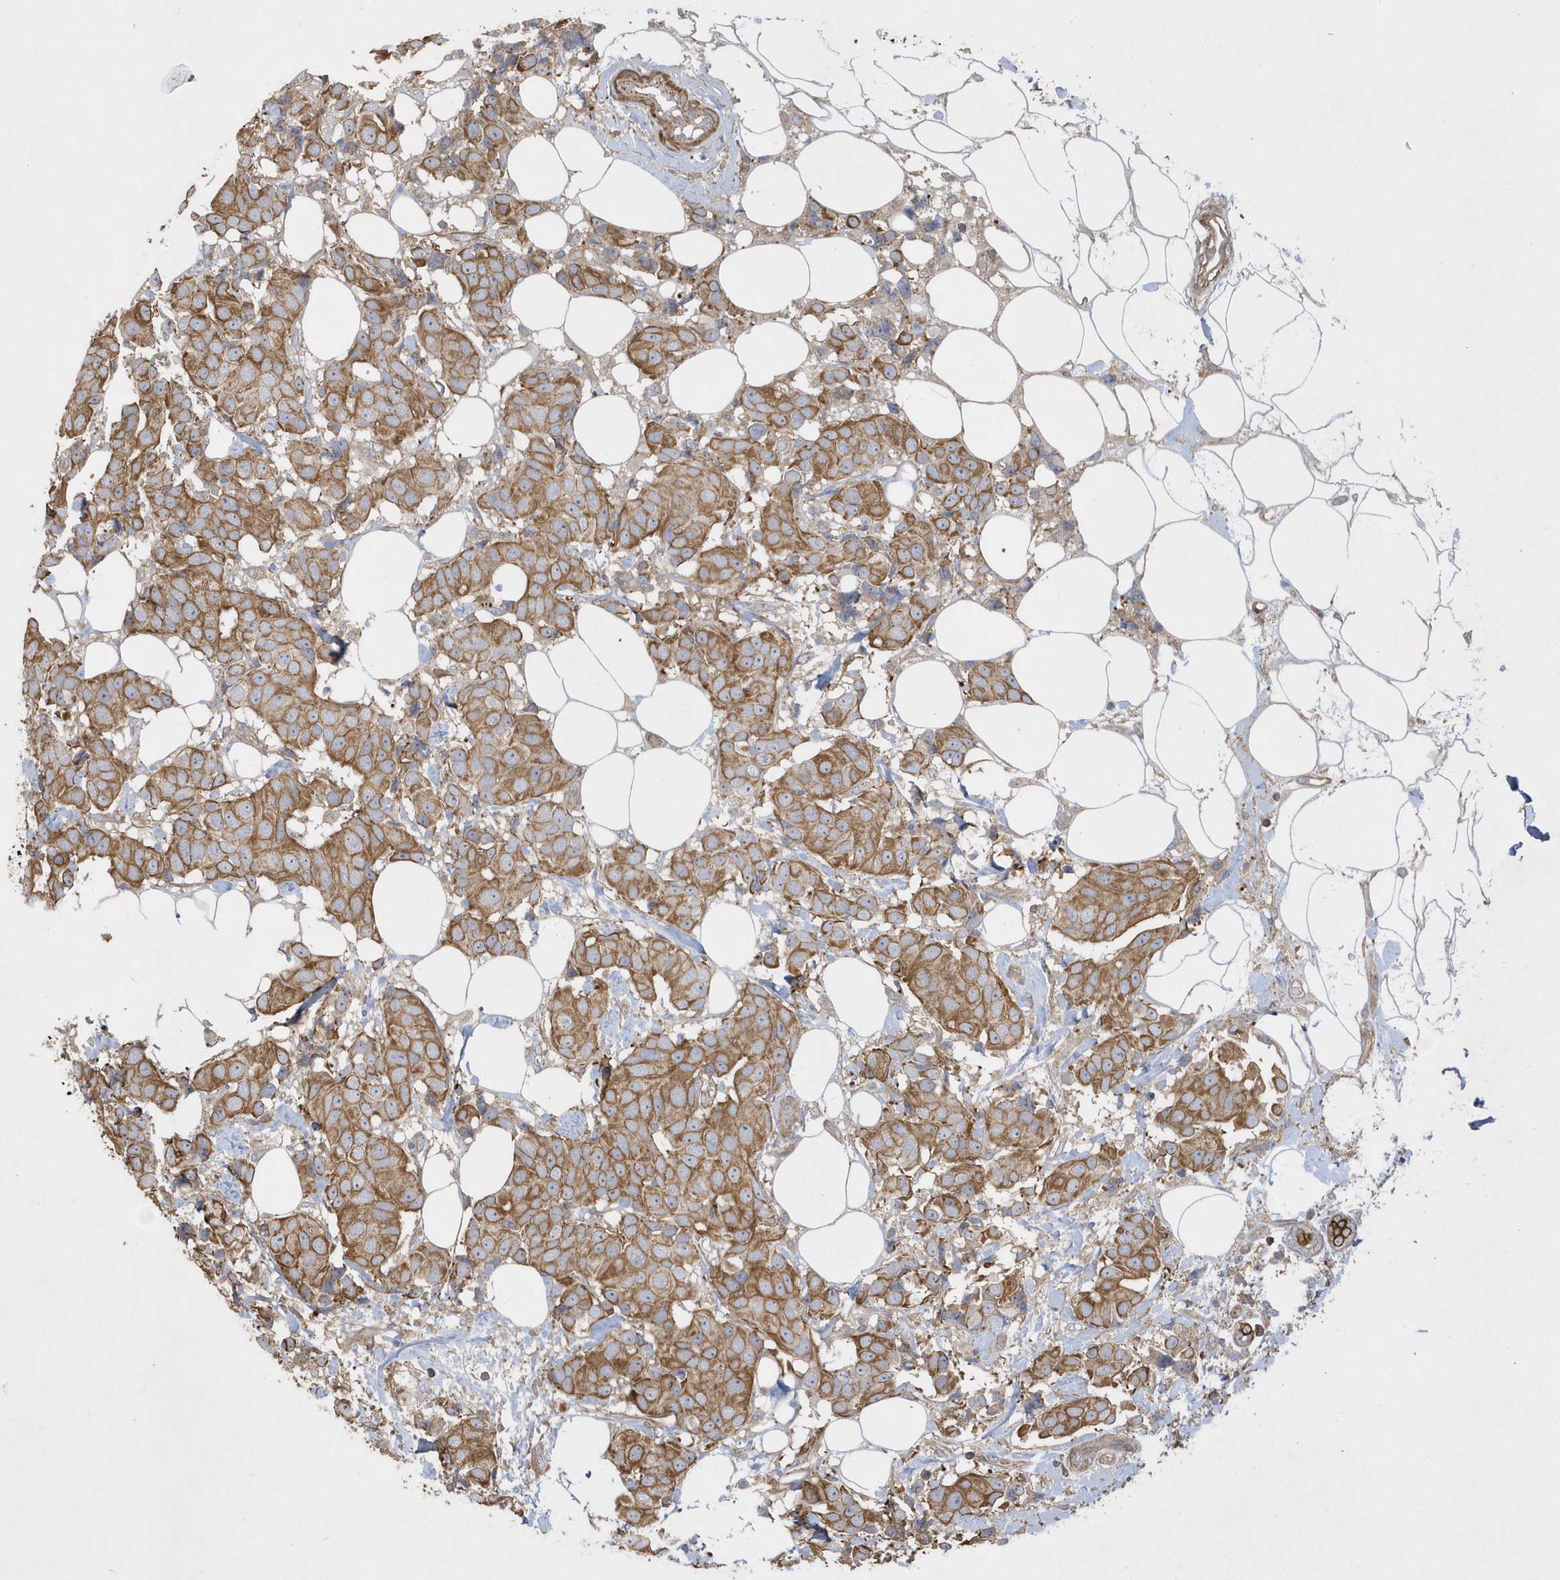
{"staining": {"intensity": "moderate", "quantity": ">75%", "location": "cytoplasmic/membranous"}, "tissue": "breast cancer", "cell_type": "Tumor cells", "image_type": "cancer", "snomed": [{"axis": "morphology", "description": "Normal tissue, NOS"}, {"axis": "morphology", "description": "Duct carcinoma"}, {"axis": "topography", "description": "Breast"}], "caption": "Tumor cells reveal medium levels of moderate cytoplasmic/membranous staining in approximately >75% of cells in breast cancer.", "gene": "SENP8", "patient": {"sex": "female", "age": 39}}